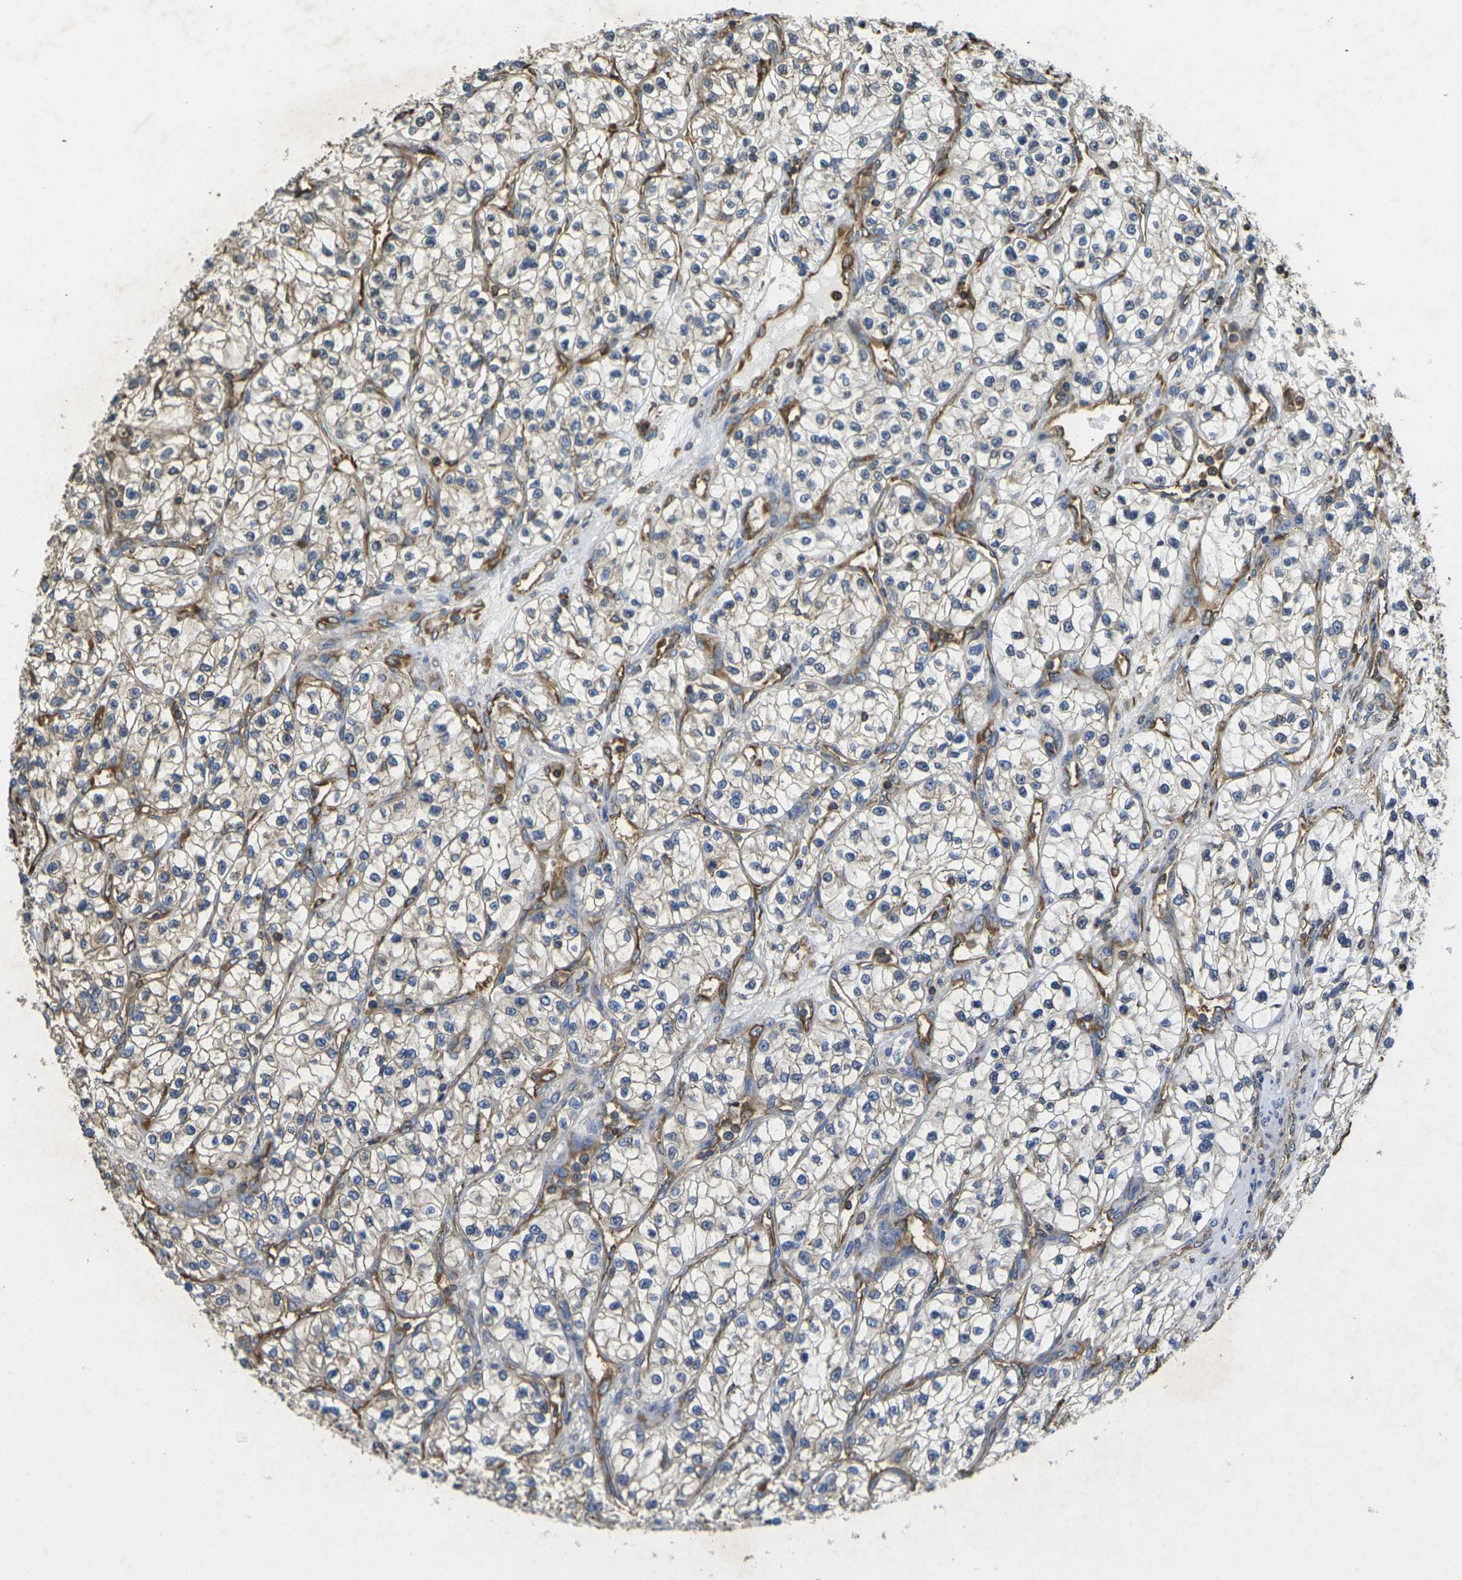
{"staining": {"intensity": "moderate", "quantity": ">75%", "location": "cytoplasmic/membranous"}, "tissue": "renal cancer", "cell_type": "Tumor cells", "image_type": "cancer", "snomed": [{"axis": "morphology", "description": "Adenocarcinoma, NOS"}, {"axis": "topography", "description": "Kidney"}], "caption": "The micrograph shows immunohistochemical staining of renal cancer (adenocarcinoma). There is moderate cytoplasmic/membranous expression is present in approximately >75% of tumor cells. (Brightfield microscopy of DAB IHC at high magnification).", "gene": "FAM110D", "patient": {"sex": "female", "age": 57}}